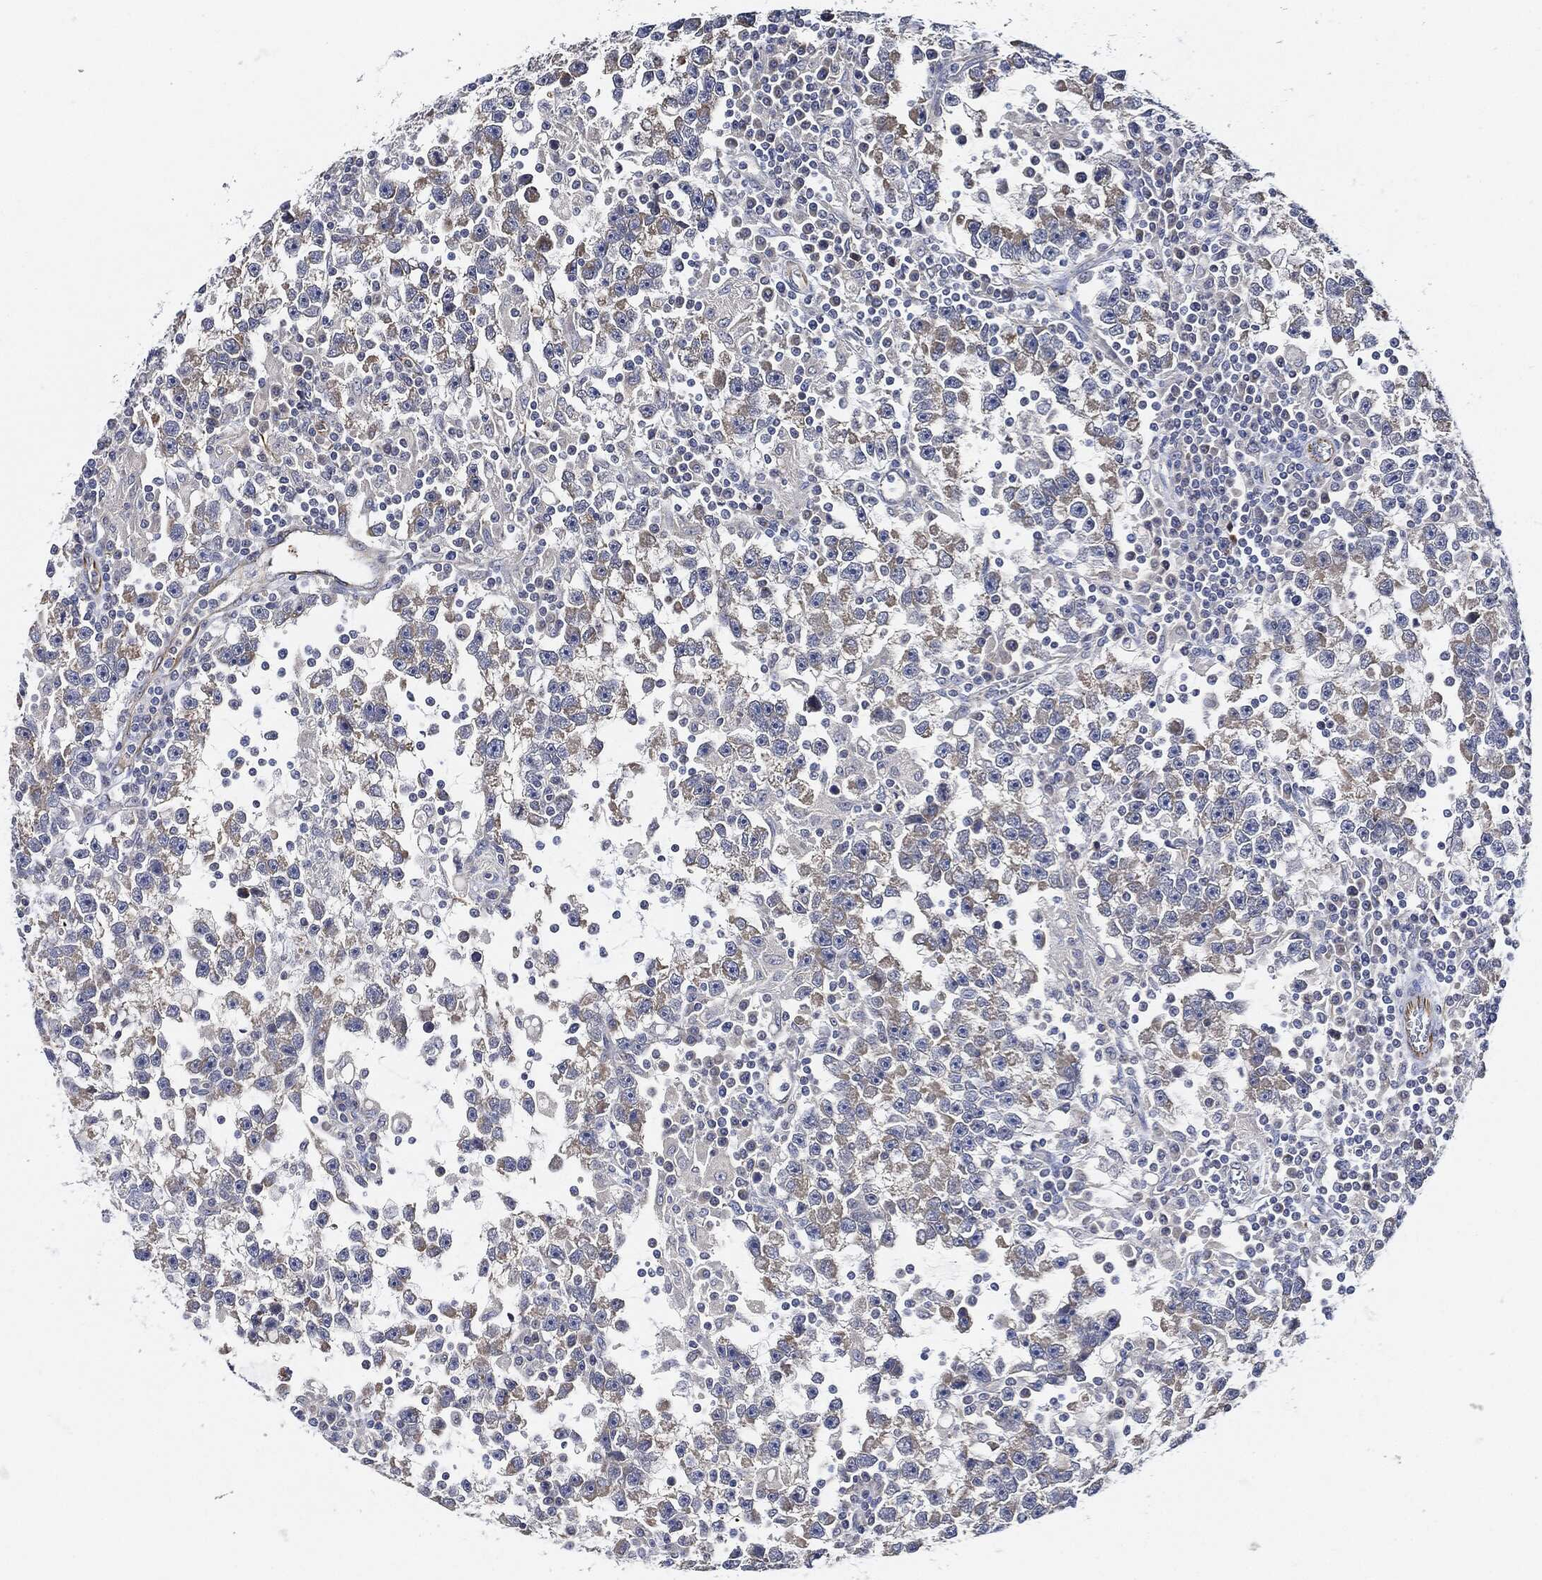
{"staining": {"intensity": "negative", "quantity": "none", "location": "none"}, "tissue": "testis cancer", "cell_type": "Tumor cells", "image_type": "cancer", "snomed": [{"axis": "morphology", "description": "Seminoma, NOS"}, {"axis": "topography", "description": "Testis"}], "caption": "Seminoma (testis) was stained to show a protein in brown. There is no significant positivity in tumor cells.", "gene": "THSD1", "patient": {"sex": "male", "age": 47}}